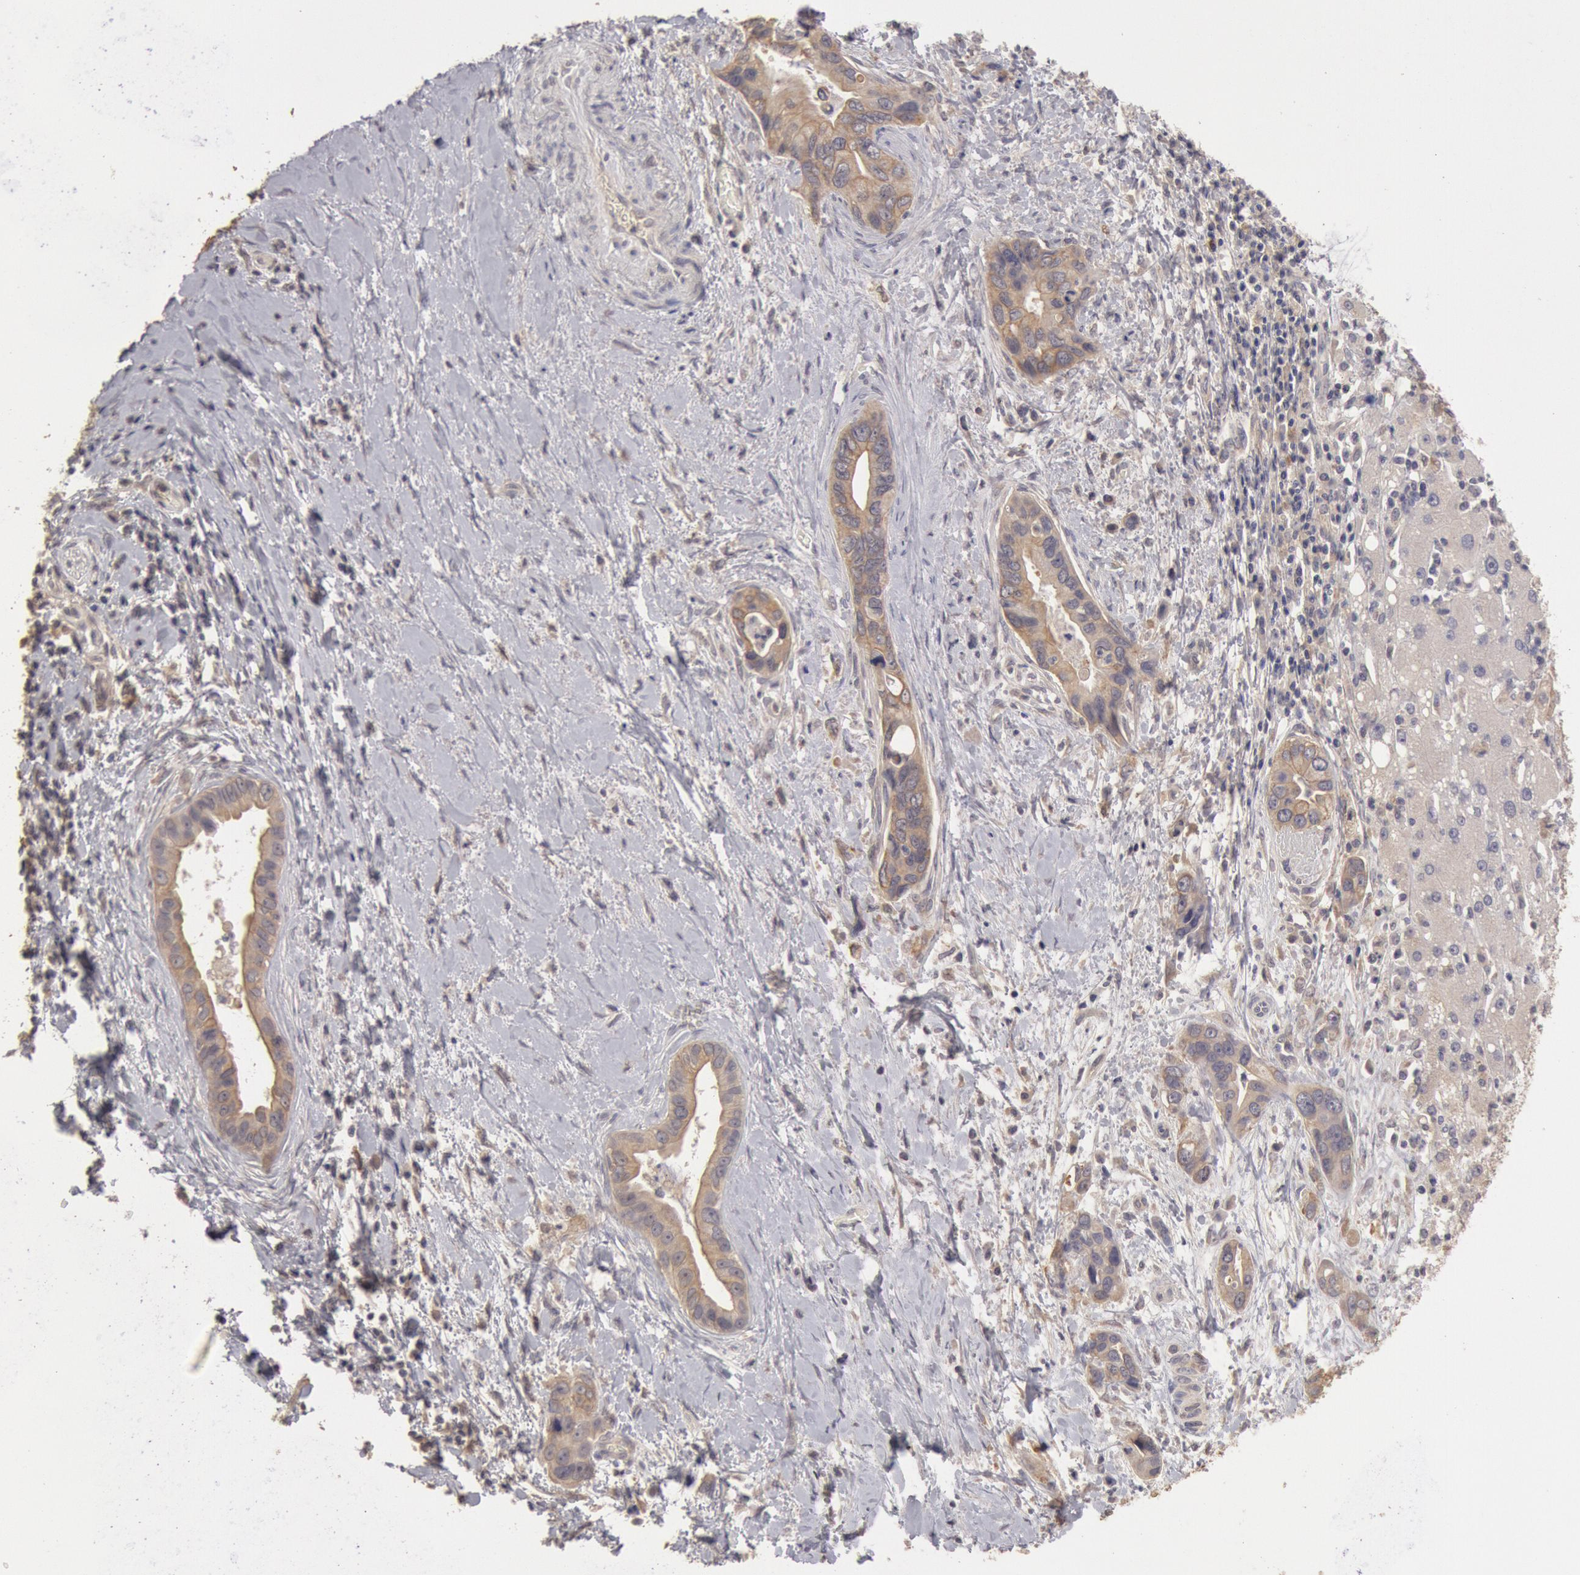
{"staining": {"intensity": "weak", "quantity": "25%-75%", "location": "cytoplasmic/membranous"}, "tissue": "liver cancer", "cell_type": "Tumor cells", "image_type": "cancer", "snomed": [{"axis": "morphology", "description": "Cholangiocarcinoma"}, {"axis": "topography", "description": "Liver"}], "caption": "Immunohistochemical staining of liver cholangiocarcinoma shows low levels of weak cytoplasmic/membranous staining in approximately 25%-75% of tumor cells. (Stains: DAB in brown, nuclei in blue, Microscopy: brightfield microscopy at high magnification).", "gene": "ZFP36L1", "patient": {"sex": "female", "age": 65}}